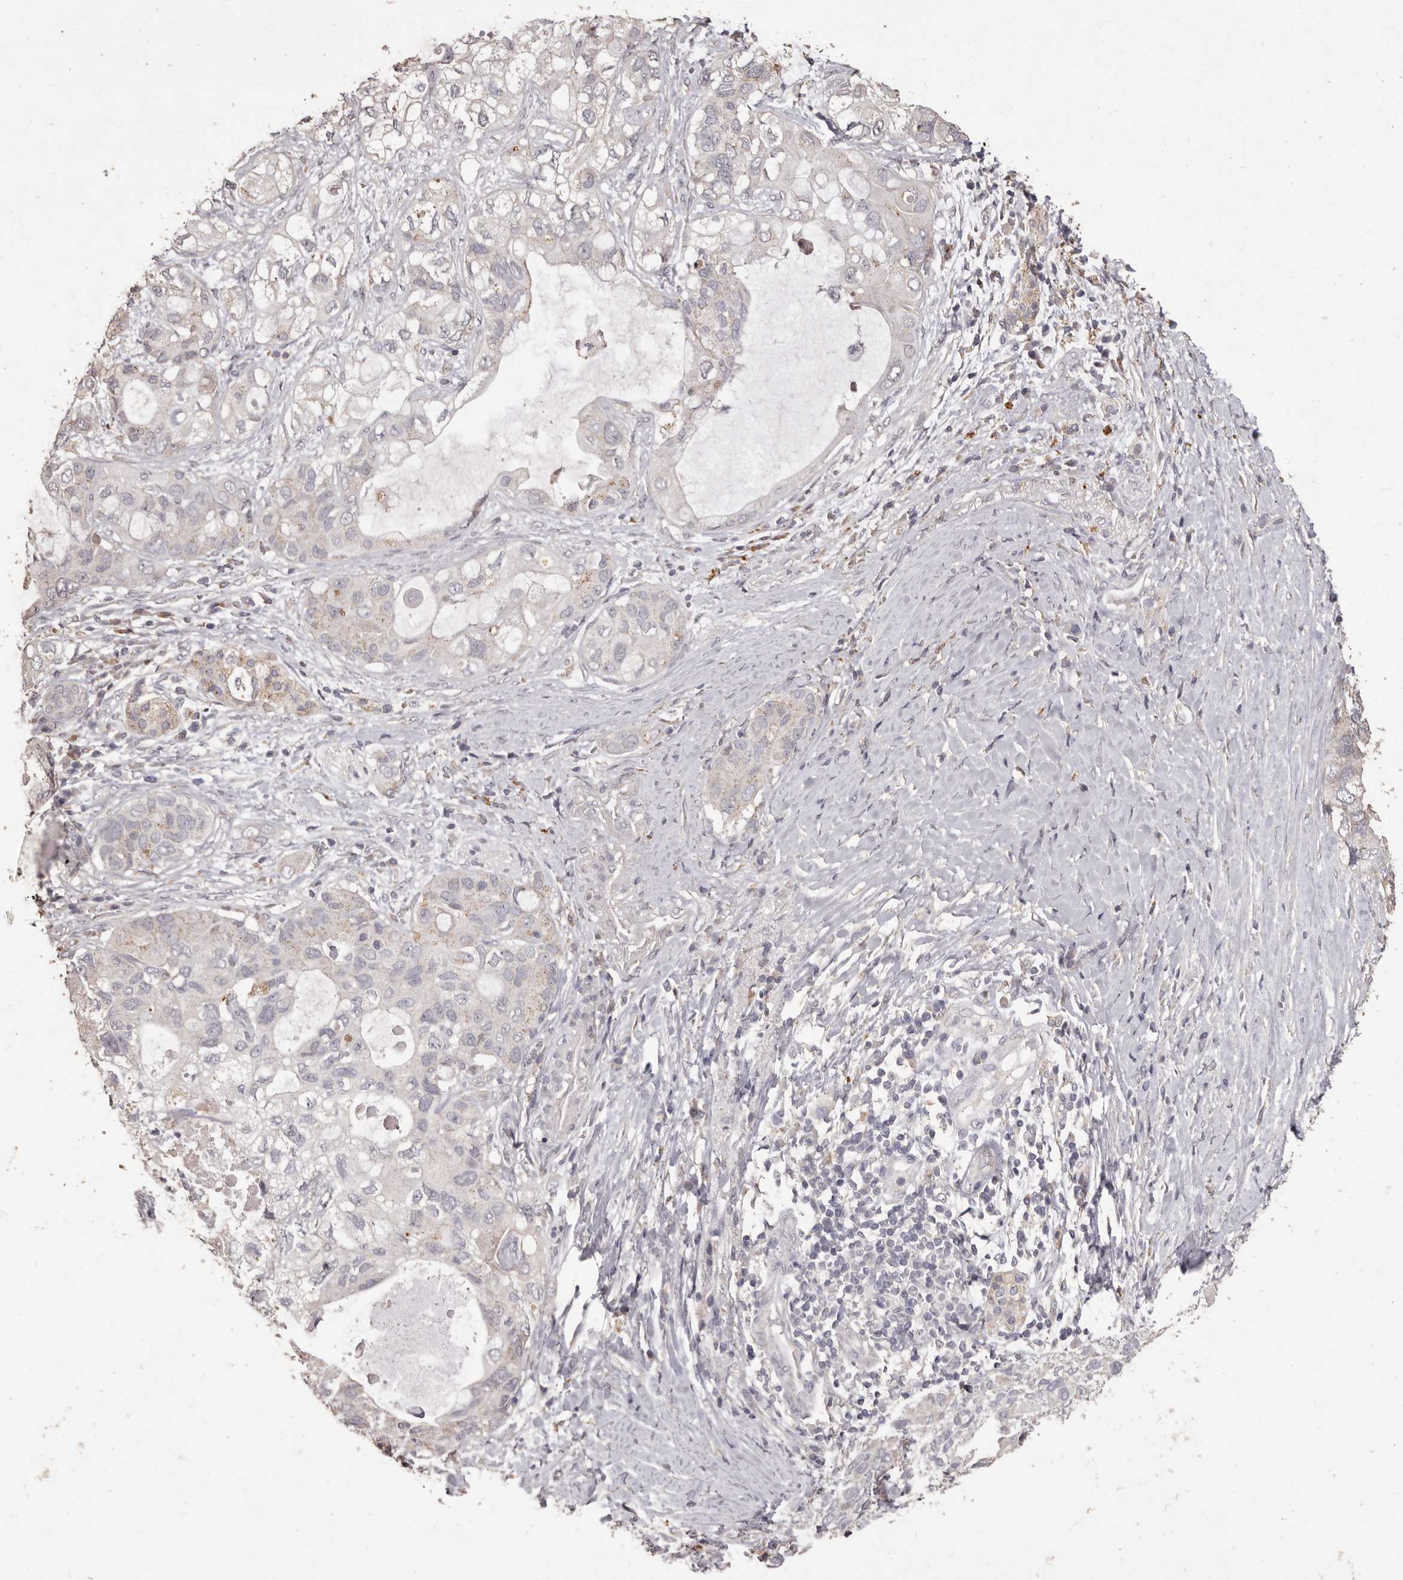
{"staining": {"intensity": "weak", "quantity": "<25%", "location": "cytoplasmic/membranous"}, "tissue": "pancreatic cancer", "cell_type": "Tumor cells", "image_type": "cancer", "snomed": [{"axis": "morphology", "description": "Adenocarcinoma, NOS"}, {"axis": "topography", "description": "Pancreas"}], "caption": "This is a micrograph of IHC staining of pancreatic cancer, which shows no staining in tumor cells.", "gene": "PRSS27", "patient": {"sex": "female", "age": 56}}